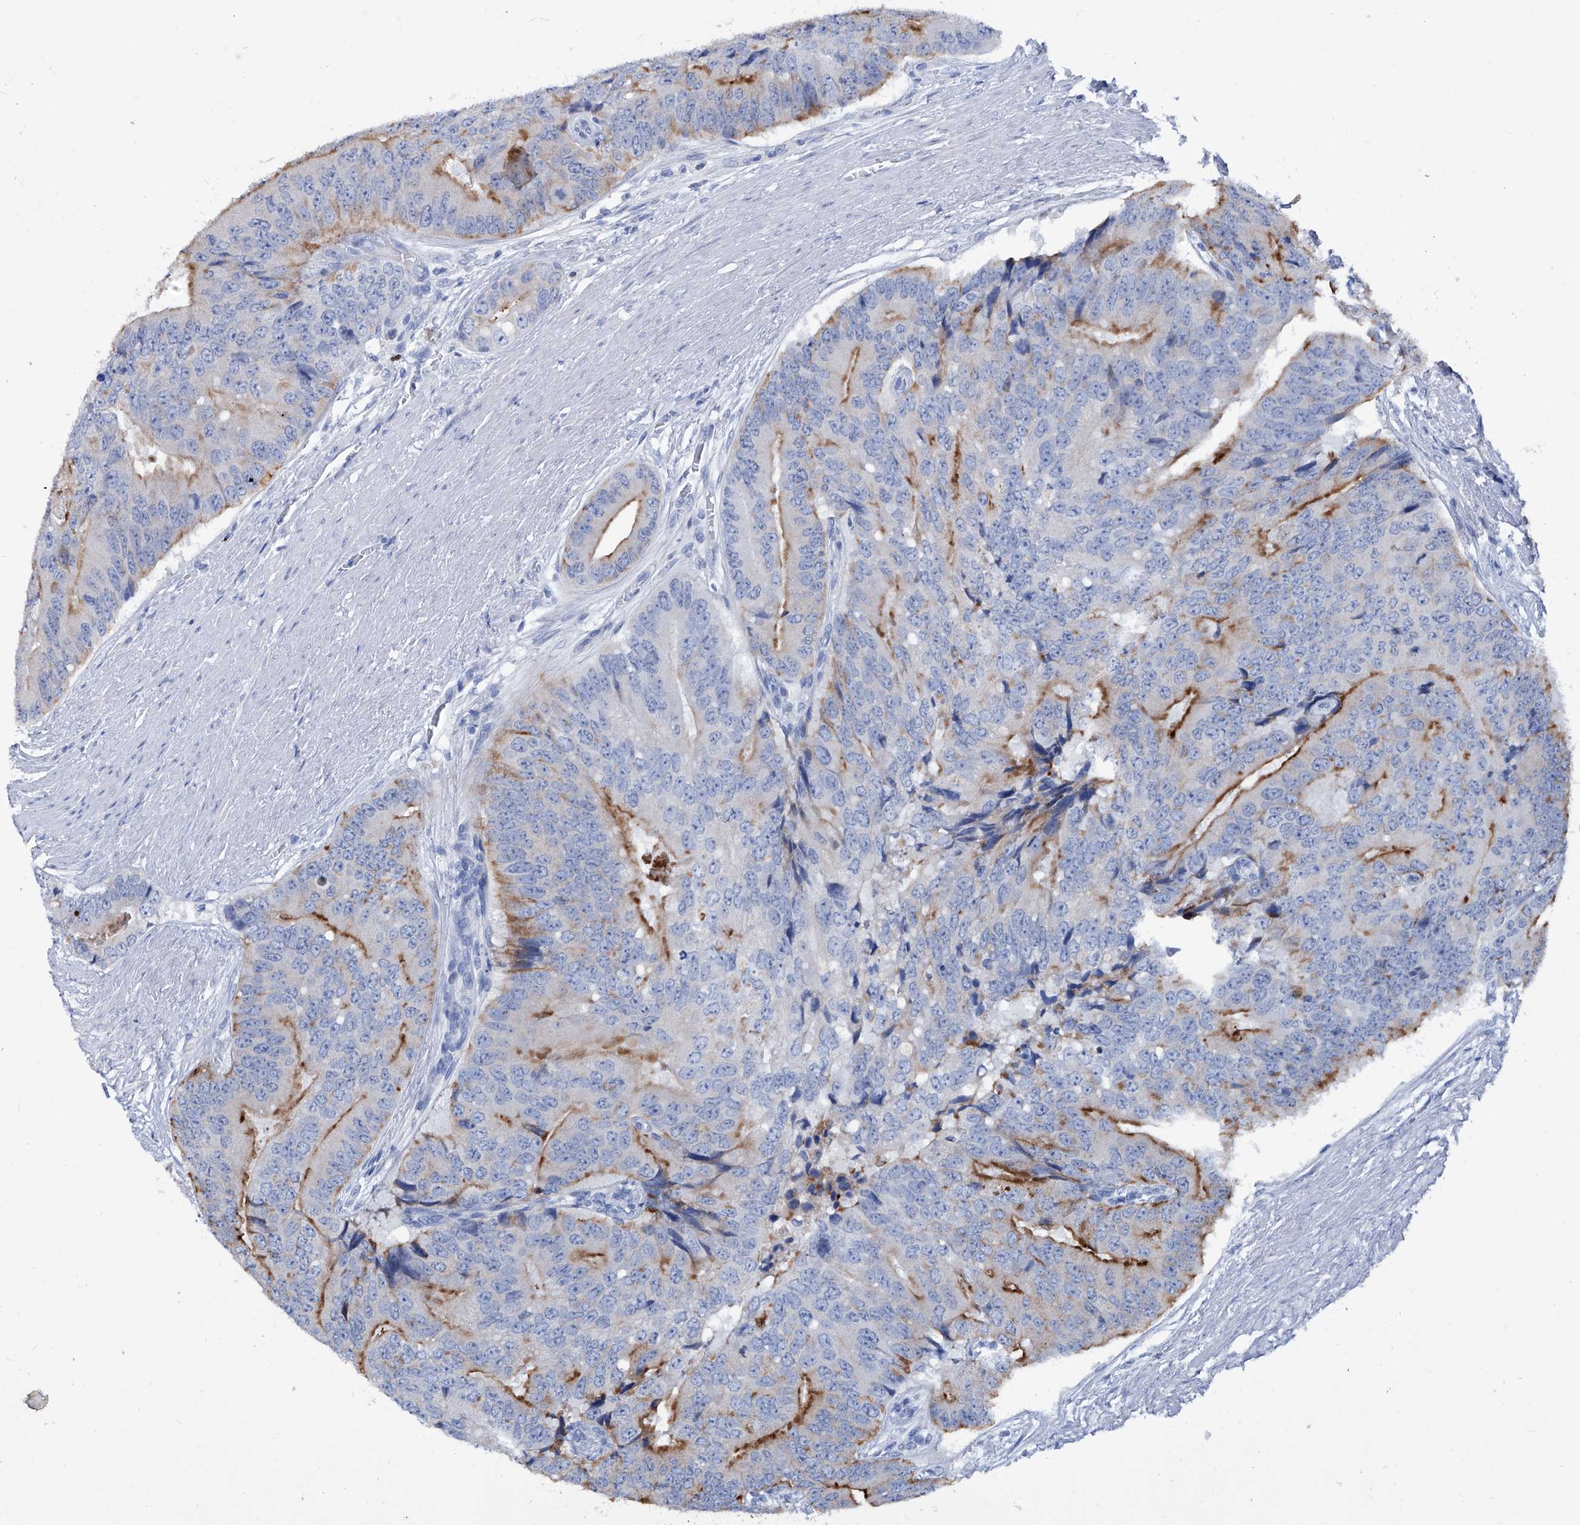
{"staining": {"intensity": "strong", "quantity": "<25%", "location": "cytoplasmic/membranous"}, "tissue": "prostate cancer", "cell_type": "Tumor cells", "image_type": "cancer", "snomed": [{"axis": "morphology", "description": "Adenocarcinoma, High grade"}, {"axis": "topography", "description": "Prostate"}], "caption": "There is medium levels of strong cytoplasmic/membranous staining in tumor cells of prostate adenocarcinoma (high-grade), as demonstrated by immunohistochemical staining (brown color).", "gene": "KLHL17", "patient": {"sex": "male", "age": 70}}